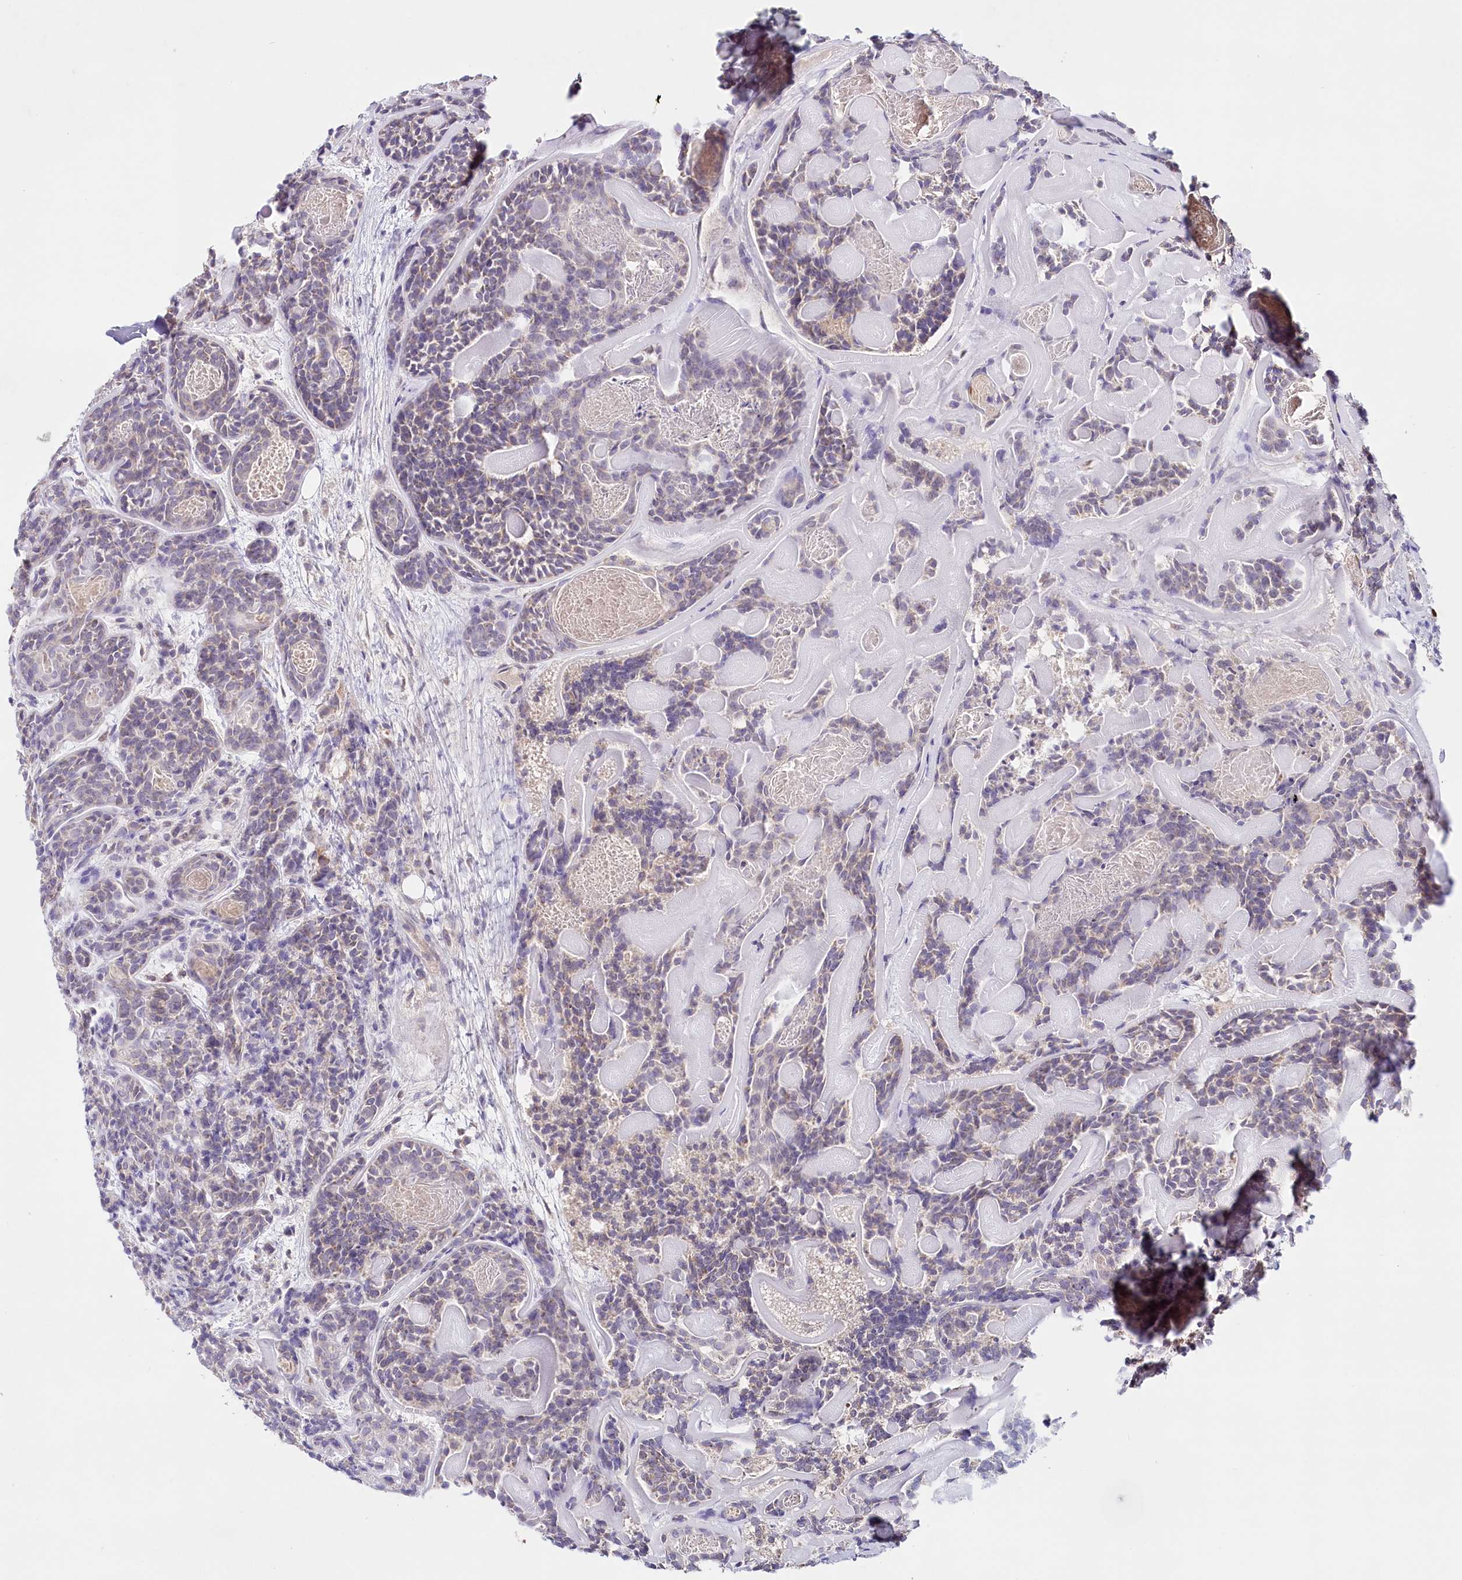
{"staining": {"intensity": "weak", "quantity": "<25%", "location": "cytoplasmic/membranous"}, "tissue": "head and neck cancer", "cell_type": "Tumor cells", "image_type": "cancer", "snomed": [{"axis": "morphology", "description": "Adenocarcinoma, NOS"}, {"axis": "topography", "description": "Salivary gland"}, {"axis": "topography", "description": "Head-Neck"}], "caption": "DAB immunohistochemical staining of human head and neck adenocarcinoma exhibits no significant expression in tumor cells.", "gene": "PSAPL1", "patient": {"sex": "female", "age": 63}}